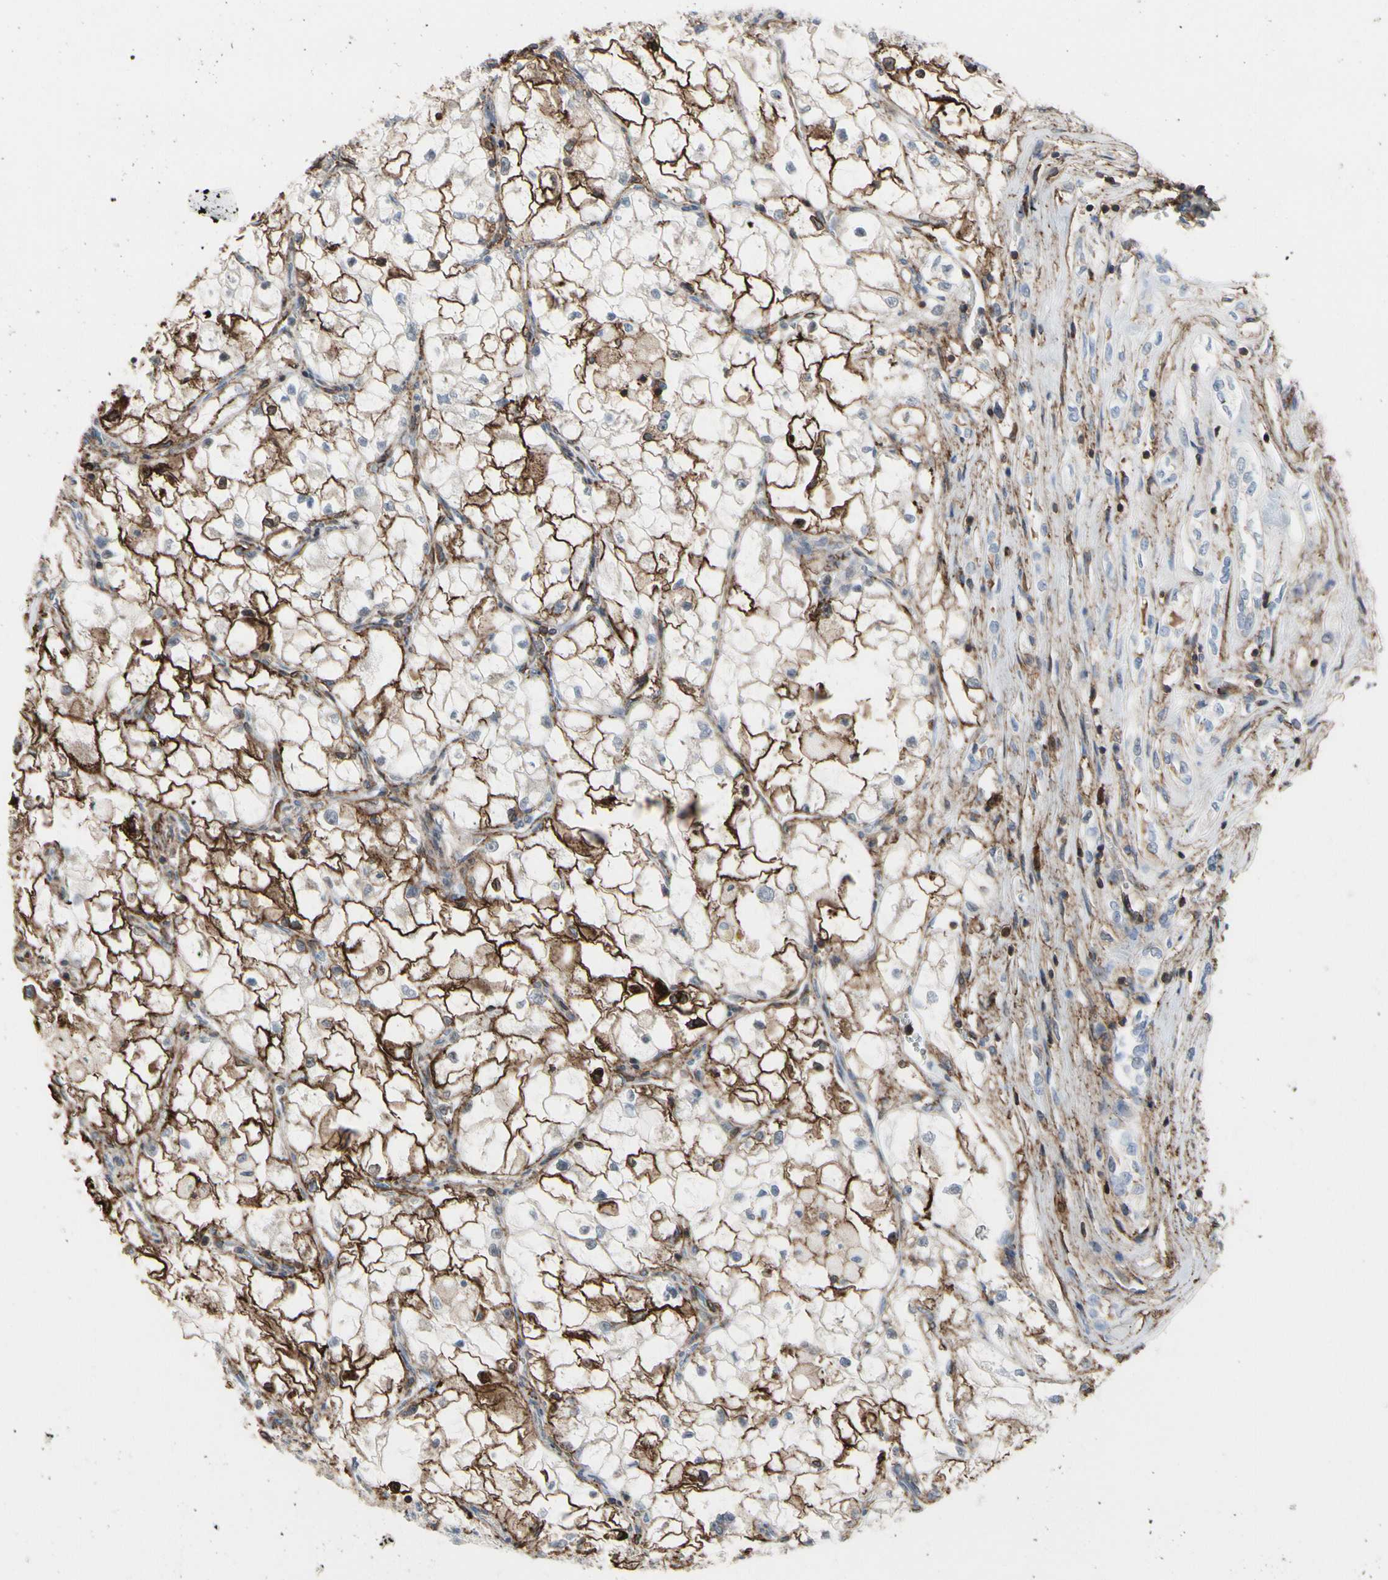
{"staining": {"intensity": "strong", "quantity": "25%-75%", "location": "cytoplasmic/membranous"}, "tissue": "renal cancer", "cell_type": "Tumor cells", "image_type": "cancer", "snomed": [{"axis": "morphology", "description": "Adenocarcinoma, NOS"}, {"axis": "topography", "description": "Kidney"}], "caption": "Immunohistochemical staining of renal cancer (adenocarcinoma) demonstrates high levels of strong cytoplasmic/membranous protein expression in approximately 25%-75% of tumor cells.", "gene": "ANXA6", "patient": {"sex": "female", "age": 70}}